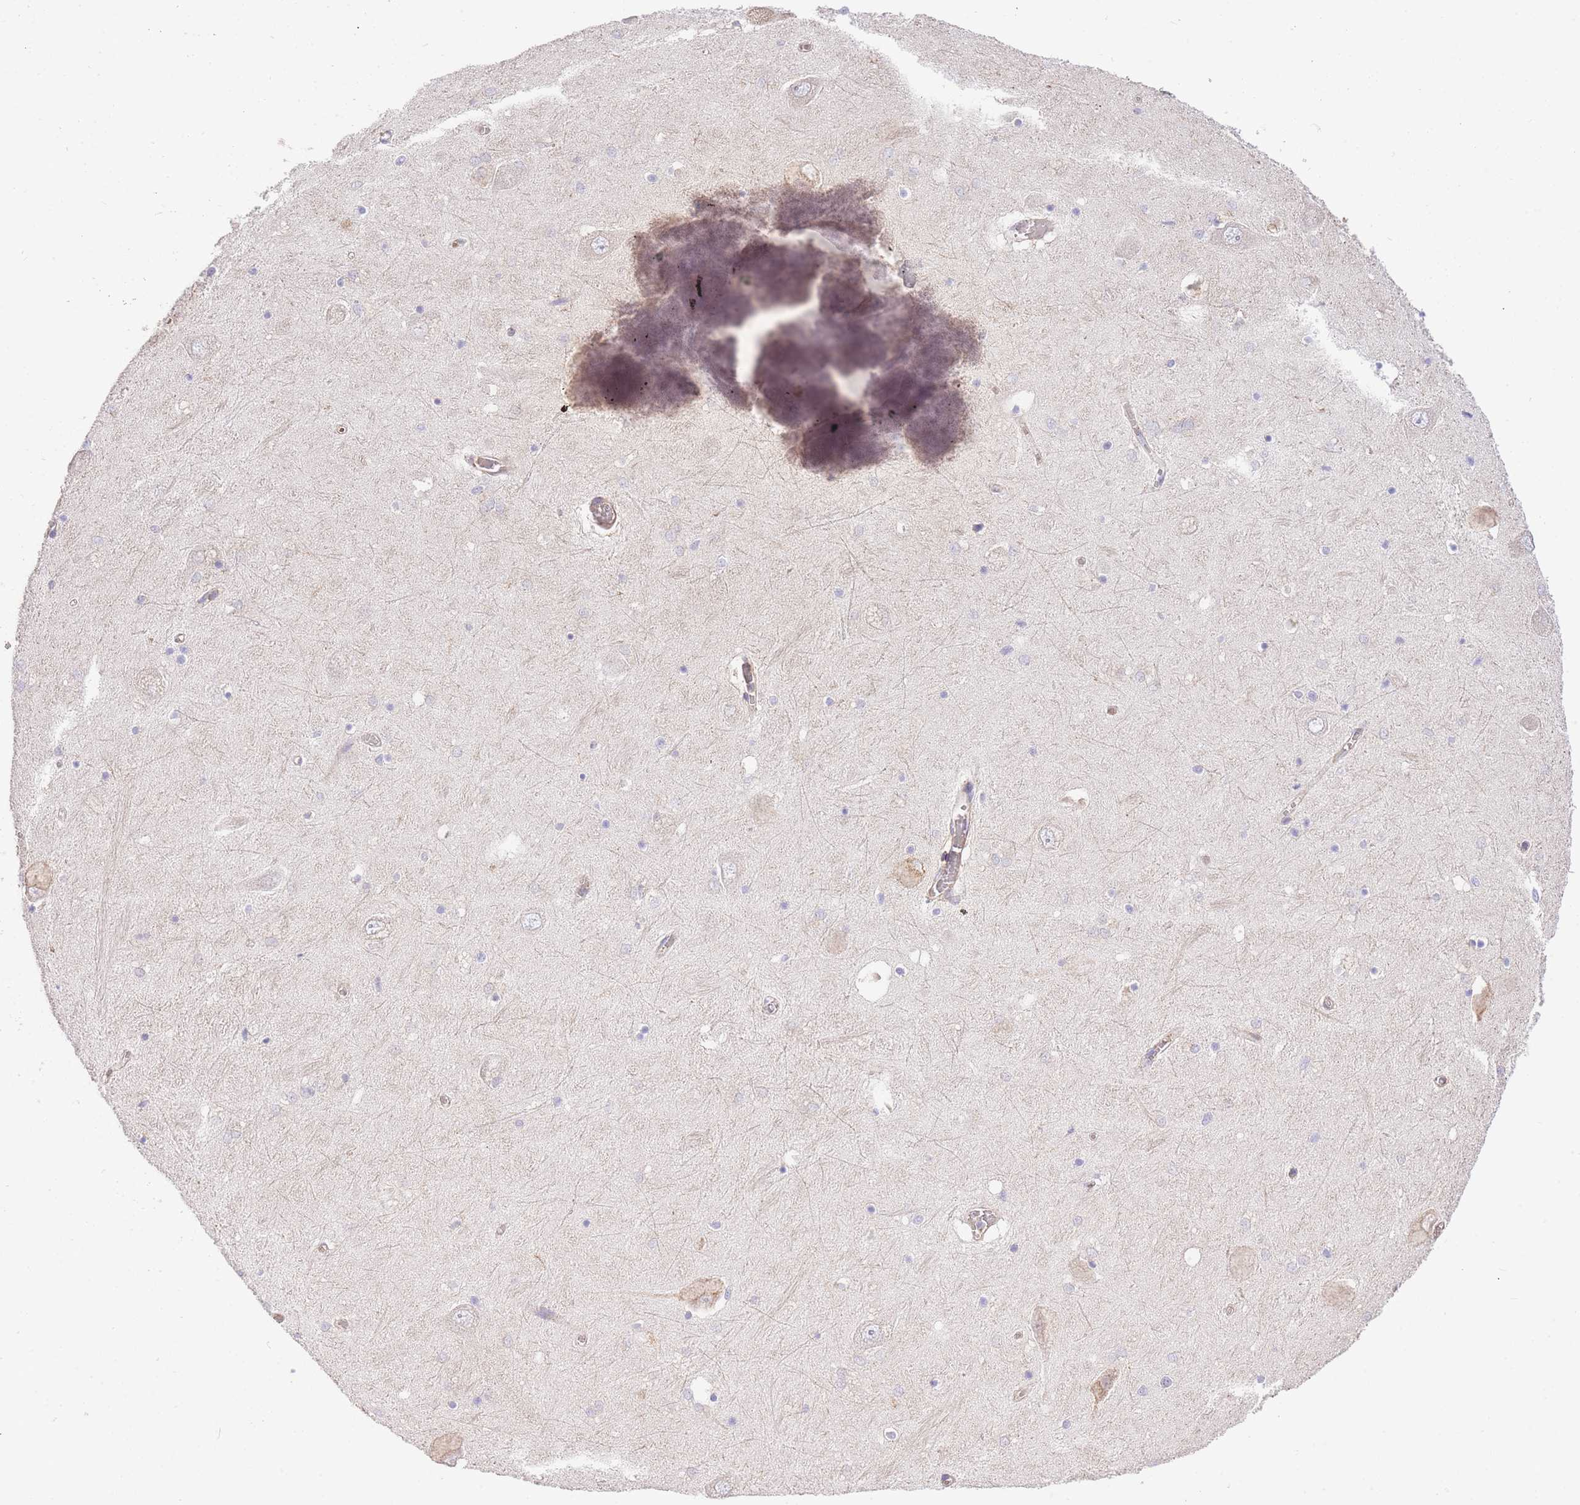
{"staining": {"intensity": "negative", "quantity": "none", "location": "none"}, "tissue": "hippocampus", "cell_type": "Glial cells", "image_type": "normal", "snomed": [{"axis": "morphology", "description": "Normal tissue, NOS"}, {"axis": "topography", "description": "Hippocampus"}], "caption": "Immunohistochemical staining of unremarkable human hippocampus reveals no significant expression in glial cells.", "gene": "INSYN2B", "patient": {"sex": "male", "age": 70}}